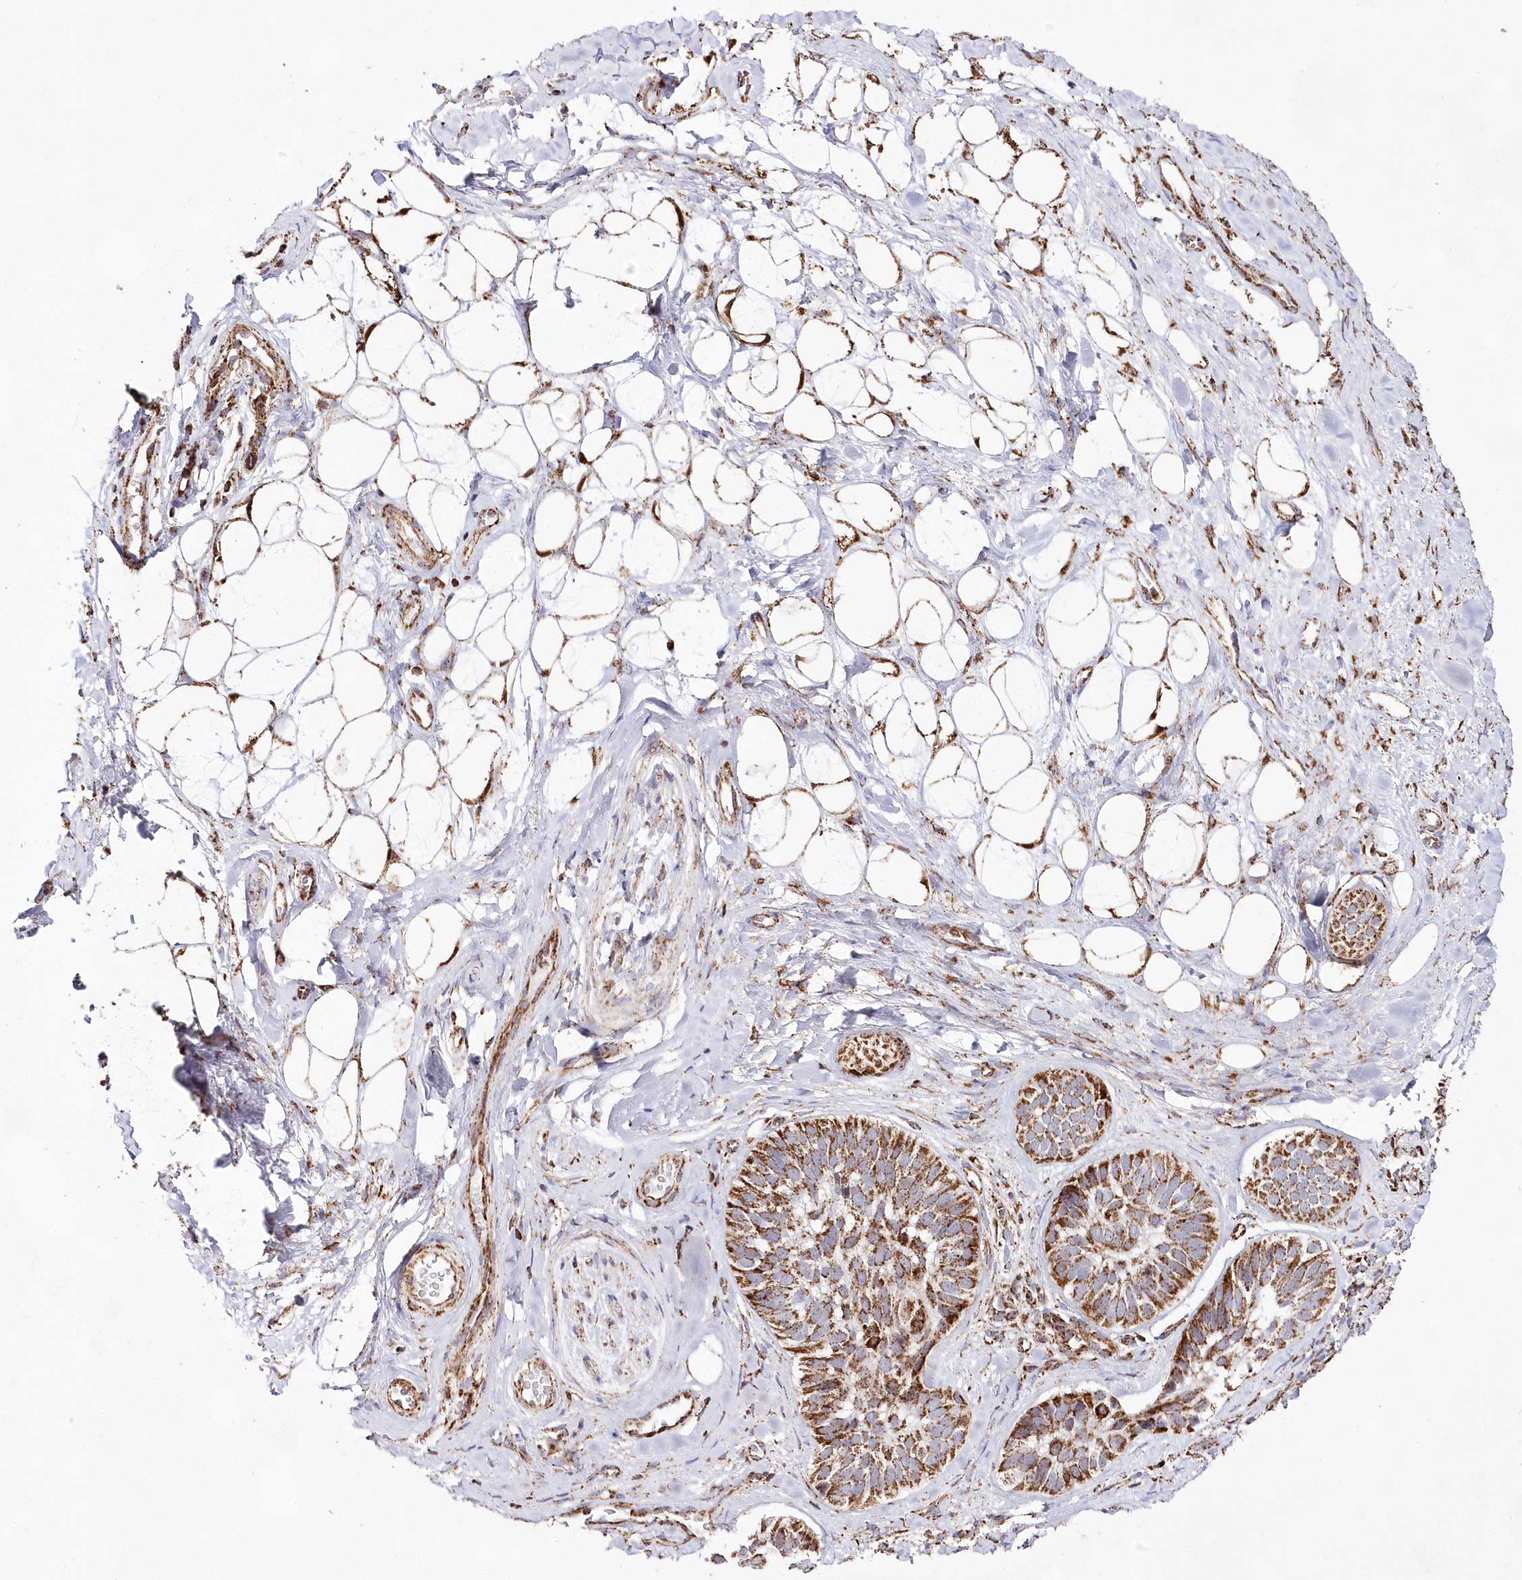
{"staining": {"intensity": "moderate", "quantity": ">75%", "location": "cytoplasmic/membranous"}, "tissue": "skin cancer", "cell_type": "Tumor cells", "image_type": "cancer", "snomed": [{"axis": "morphology", "description": "Basal cell carcinoma"}, {"axis": "topography", "description": "Skin"}], "caption": "Skin basal cell carcinoma was stained to show a protein in brown. There is medium levels of moderate cytoplasmic/membranous positivity in approximately >75% of tumor cells.", "gene": "HADHB", "patient": {"sex": "male", "age": 62}}